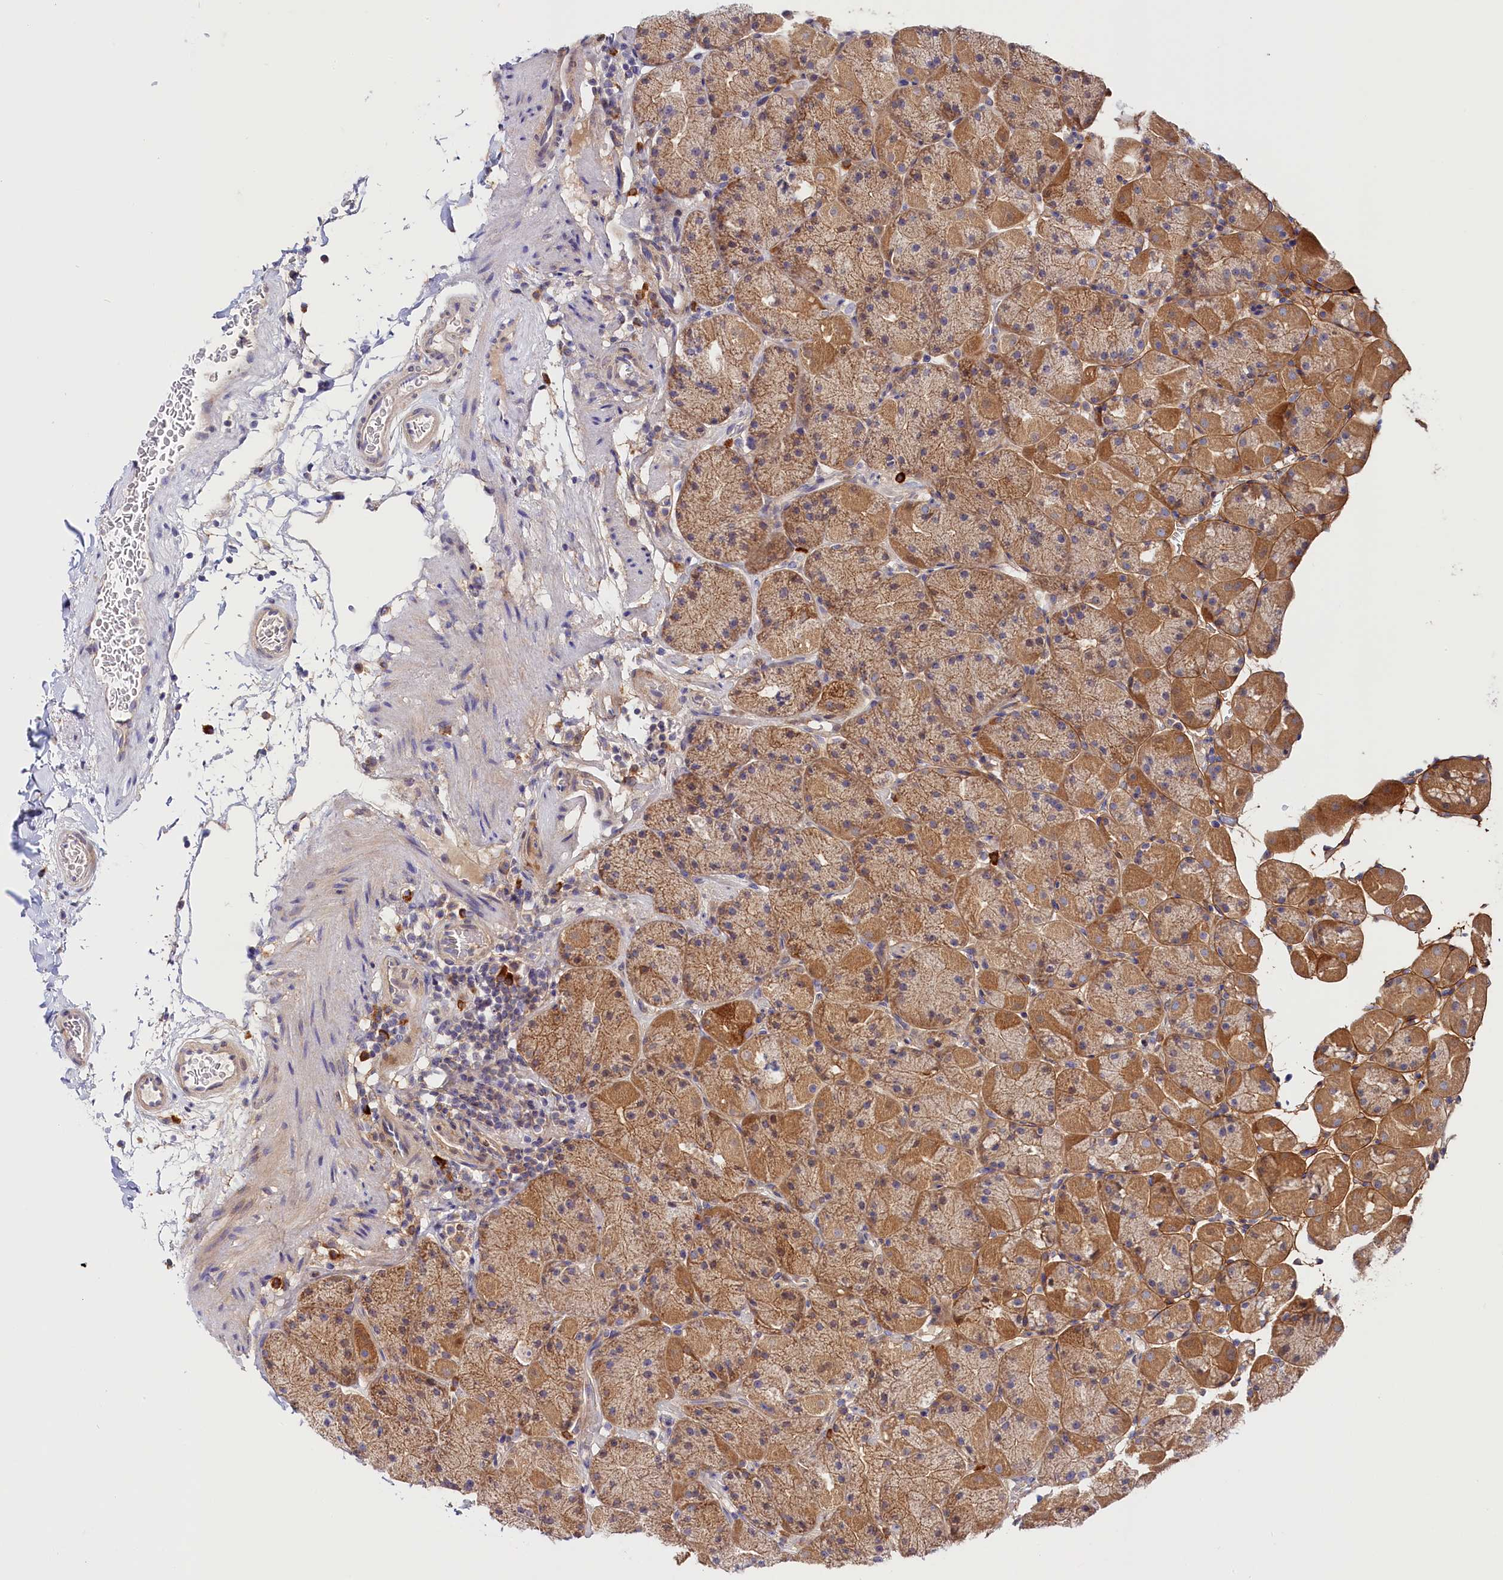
{"staining": {"intensity": "moderate", "quantity": "25%-75%", "location": "cytoplasmic/membranous"}, "tissue": "stomach", "cell_type": "Glandular cells", "image_type": "normal", "snomed": [{"axis": "morphology", "description": "Normal tissue, NOS"}, {"axis": "topography", "description": "Stomach, upper"}, {"axis": "topography", "description": "Stomach, lower"}], "caption": "Protein expression analysis of benign stomach displays moderate cytoplasmic/membranous staining in about 25%-75% of glandular cells.", "gene": "KATNB1", "patient": {"sex": "male", "age": 67}}